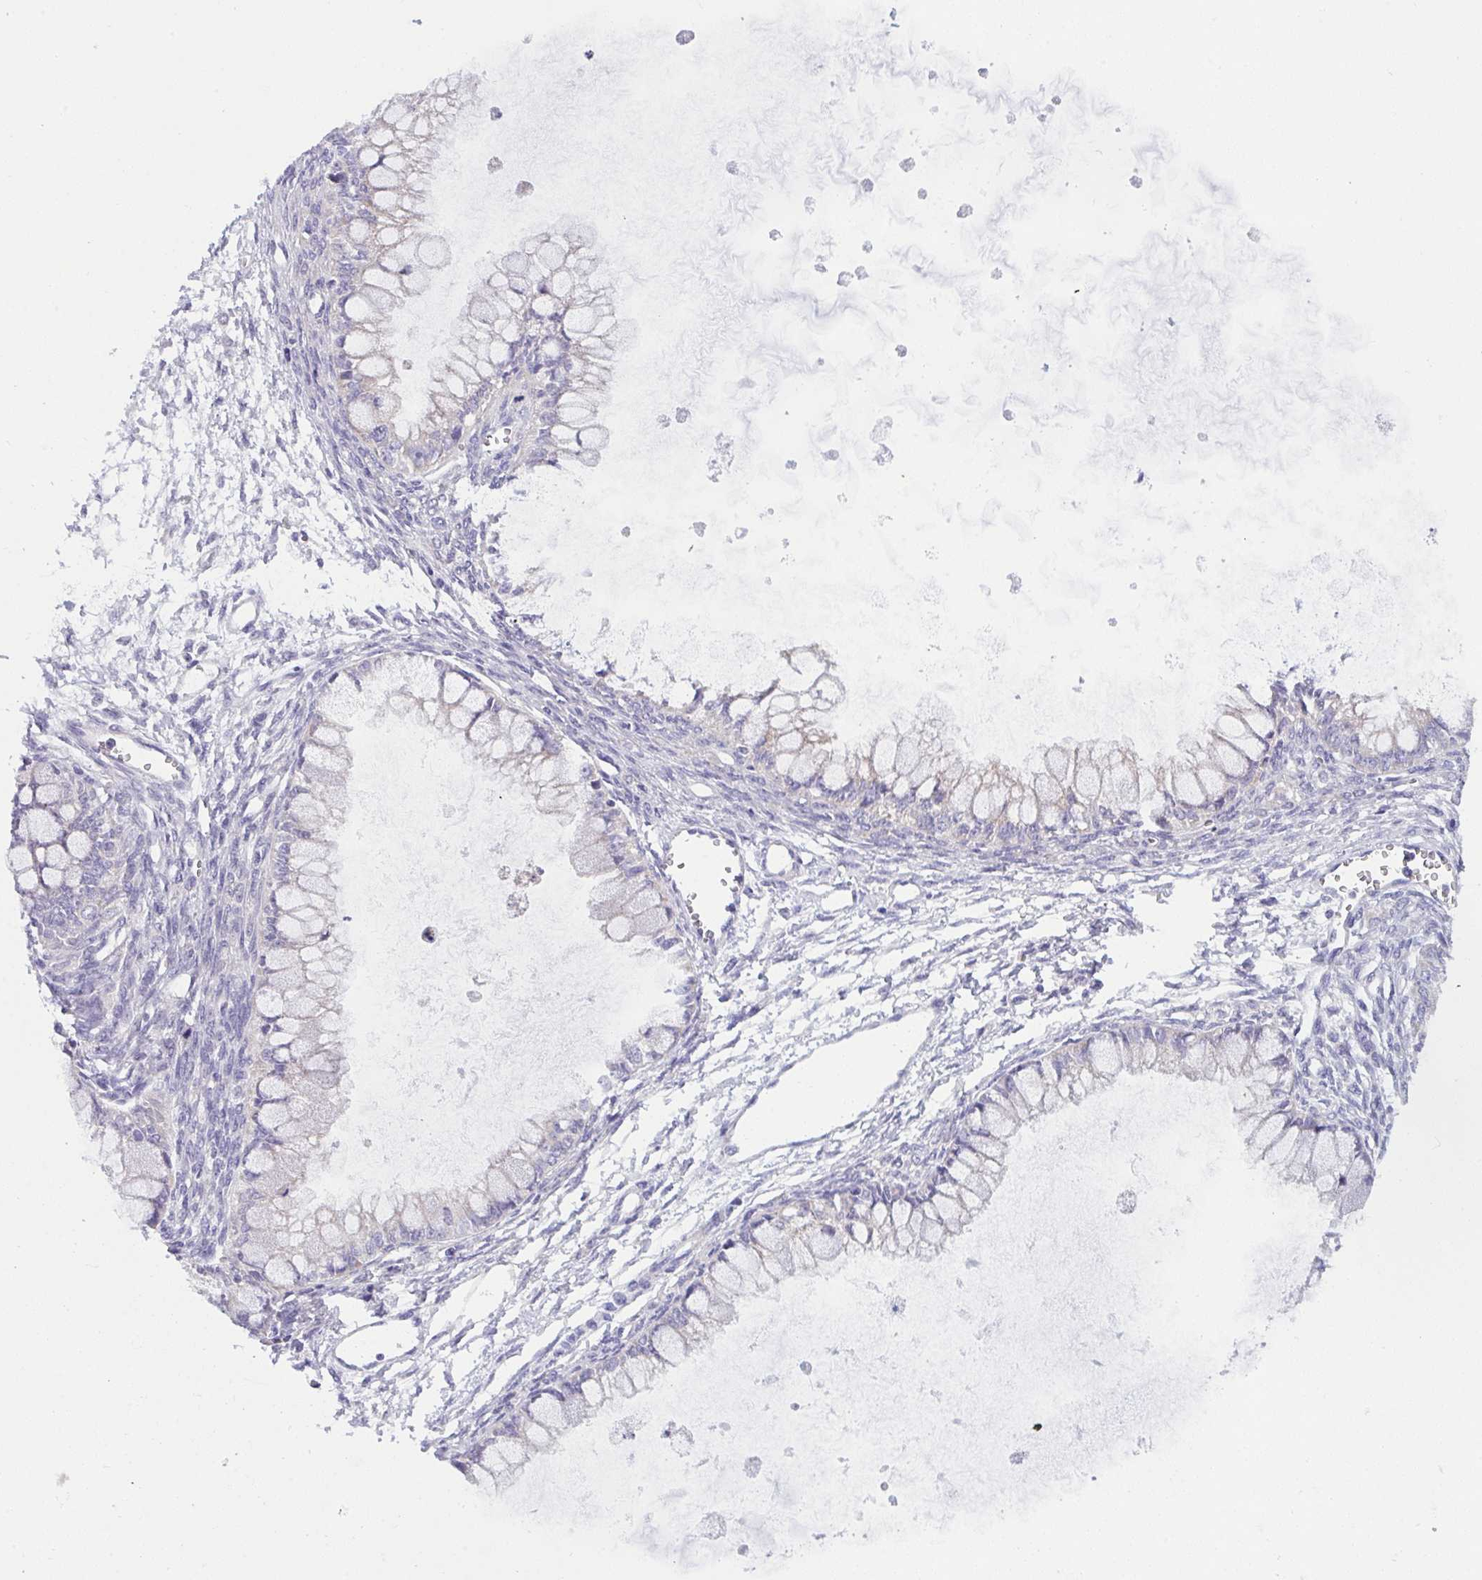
{"staining": {"intensity": "negative", "quantity": "none", "location": "none"}, "tissue": "ovarian cancer", "cell_type": "Tumor cells", "image_type": "cancer", "snomed": [{"axis": "morphology", "description": "Cystadenocarcinoma, mucinous, NOS"}, {"axis": "topography", "description": "Ovary"}], "caption": "Ovarian mucinous cystadenocarcinoma stained for a protein using IHC exhibits no expression tumor cells.", "gene": "DTX3", "patient": {"sex": "female", "age": 34}}